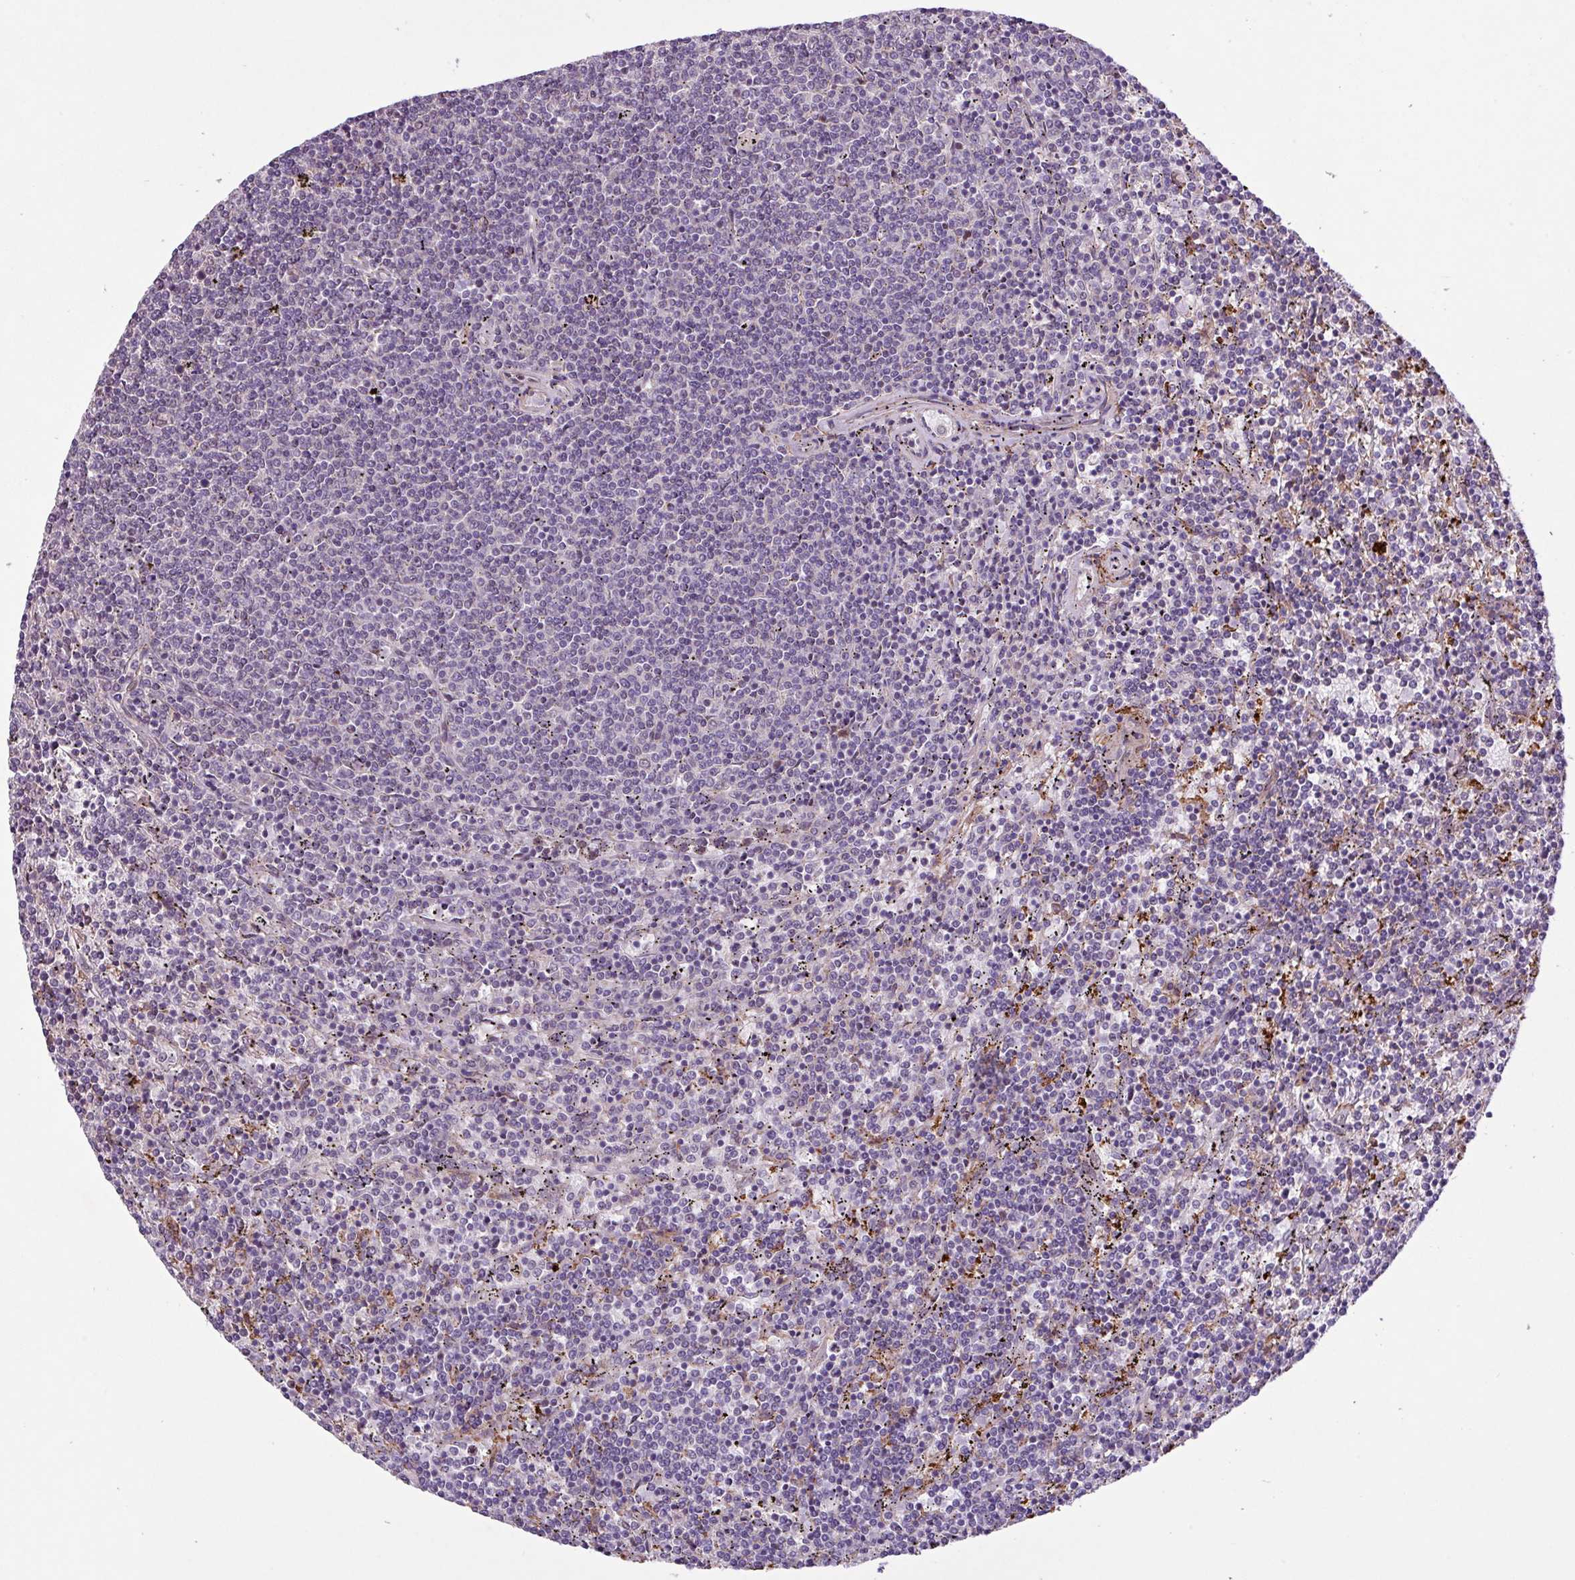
{"staining": {"intensity": "negative", "quantity": "none", "location": "none"}, "tissue": "lymphoma", "cell_type": "Tumor cells", "image_type": "cancer", "snomed": [{"axis": "morphology", "description": "Malignant lymphoma, non-Hodgkin's type, Low grade"}, {"axis": "topography", "description": "Spleen"}], "caption": "Immunohistochemistry (IHC) histopathology image of neoplastic tissue: lymphoma stained with DAB (3,3'-diaminobenzidine) reveals no significant protein expression in tumor cells.", "gene": "RPP25L", "patient": {"sex": "female", "age": 50}}